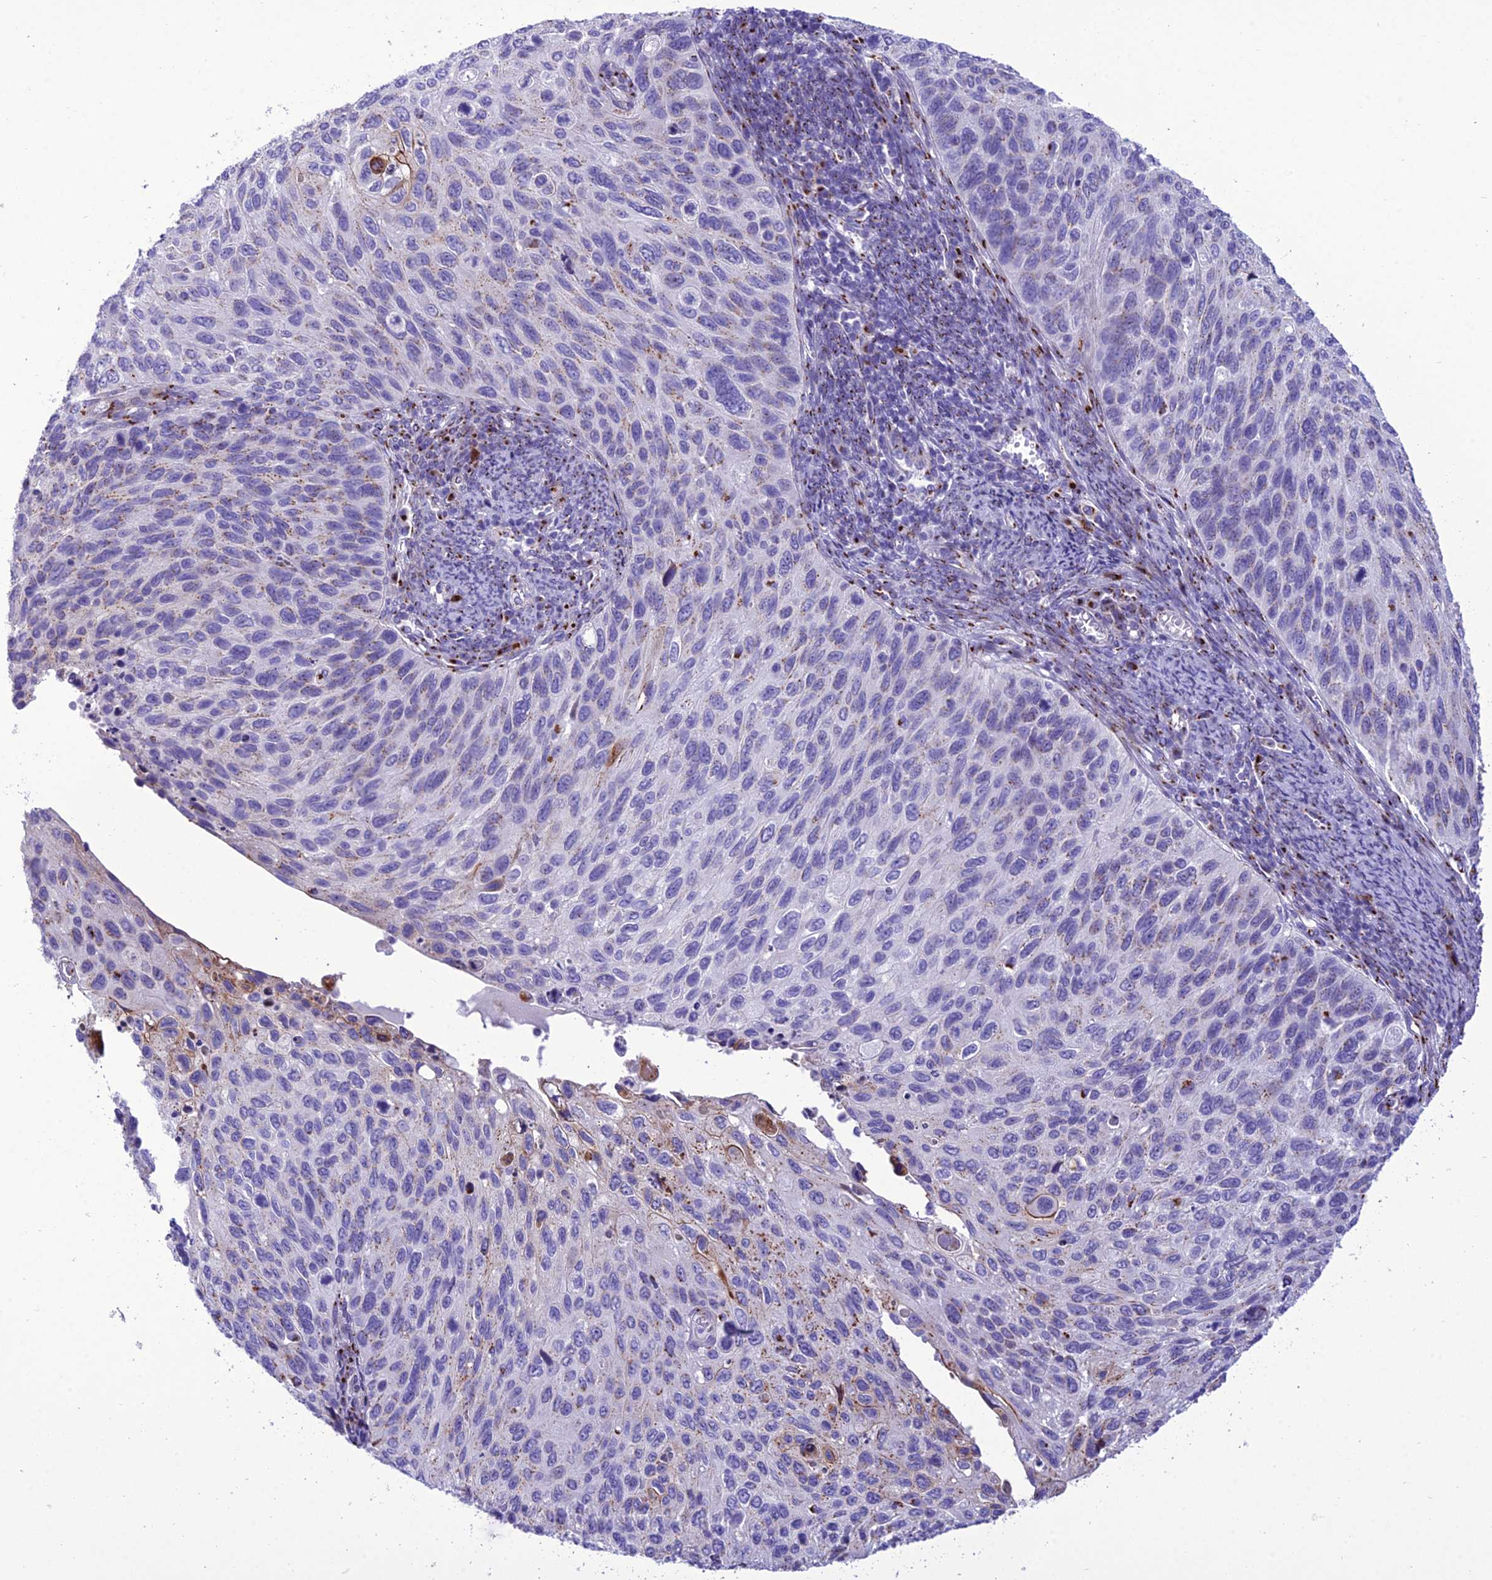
{"staining": {"intensity": "moderate", "quantity": "<25%", "location": "cytoplasmic/membranous"}, "tissue": "cervical cancer", "cell_type": "Tumor cells", "image_type": "cancer", "snomed": [{"axis": "morphology", "description": "Squamous cell carcinoma, NOS"}, {"axis": "topography", "description": "Cervix"}], "caption": "Immunohistochemistry of human cervical cancer (squamous cell carcinoma) demonstrates low levels of moderate cytoplasmic/membranous staining in about <25% of tumor cells. (brown staining indicates protein expression, while blue staining denotes nuclei).", "gene": "GOLM2", "patient": {"sex": "female", "age": 70}}